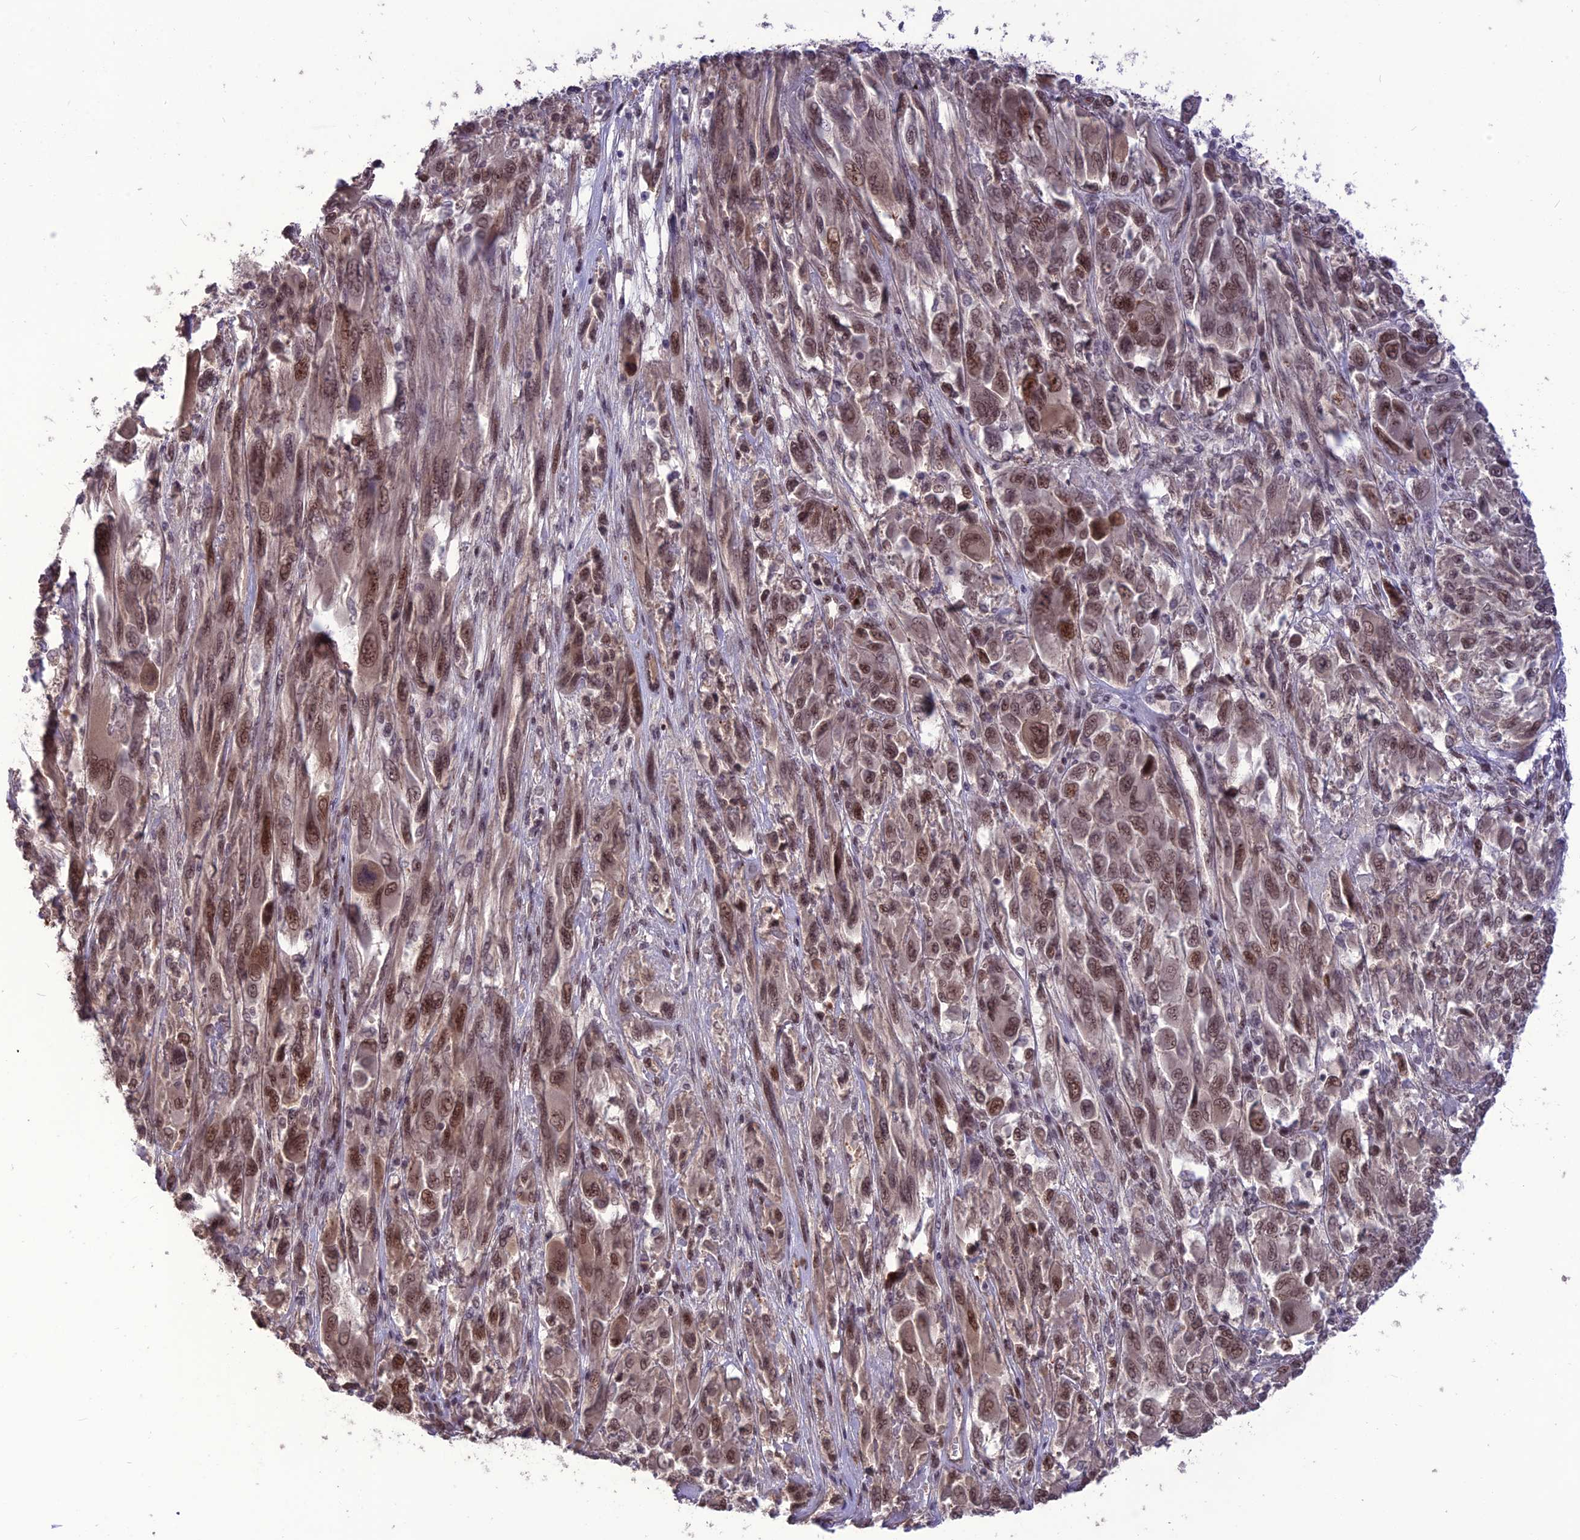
{"staining": {"intensity": "moderate", "quantity": ">75%", "location": "nuclear"}, "tissue": "melanoma", "cell_type": "Tumor cells", "image_type": "cancer", "snomed": [{"axis": "morphology", "description": "Malignant melanoma, NOS"}, {"axis": "topography", "description": "Skin"}], "caption": "Melanoma stained with a brown dye shows moderate nuclear positive positivity in about >75% of tumor cells.", "gene": "DIS3", "patient": {"sex": "female", "age": 91}}